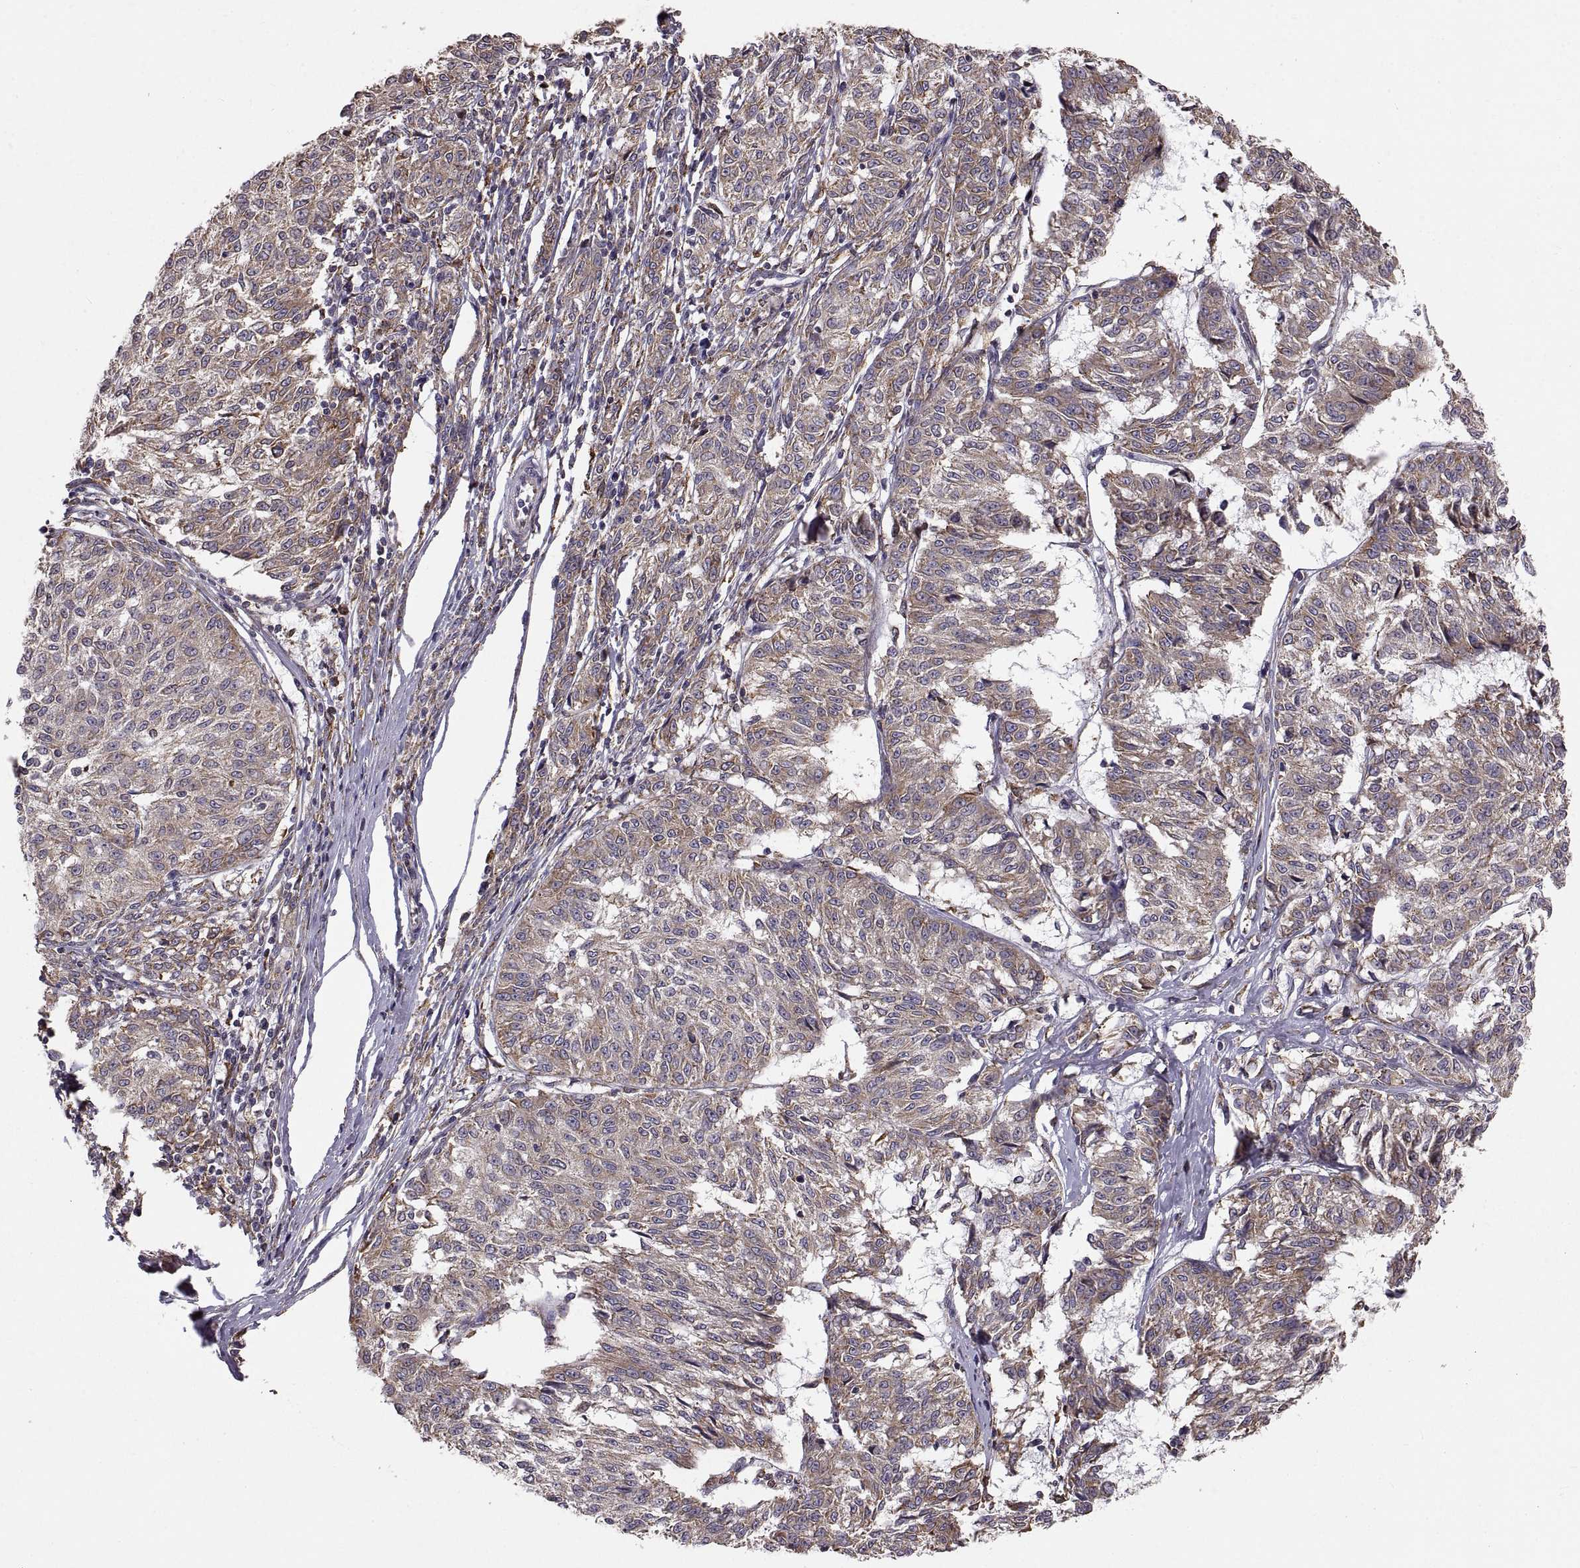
{"staining": {"intensity": "moderate", "quantity": "25%-75%", "location": "cytoplasmic/membranous"}, "tissue": "melanoma", "cell_type": "Tumor cells", "image_type": "cancer", "snomed": [{"axis": "morphology", "description": "Malignant melanoma, NOS"}, {"axis": "topography", "description": "Skin"}], "caption": "Immunohistochemistry (IHC) histopathology image of malignant melanoma stained for a protein (brown), which demonstrates medium levels of moderate cytoplasmic/membranous positivity in about 25%-75% of tumor cells.", "gene": "PLEKHB2", "patient": {"sex": "female", "age": 72}}